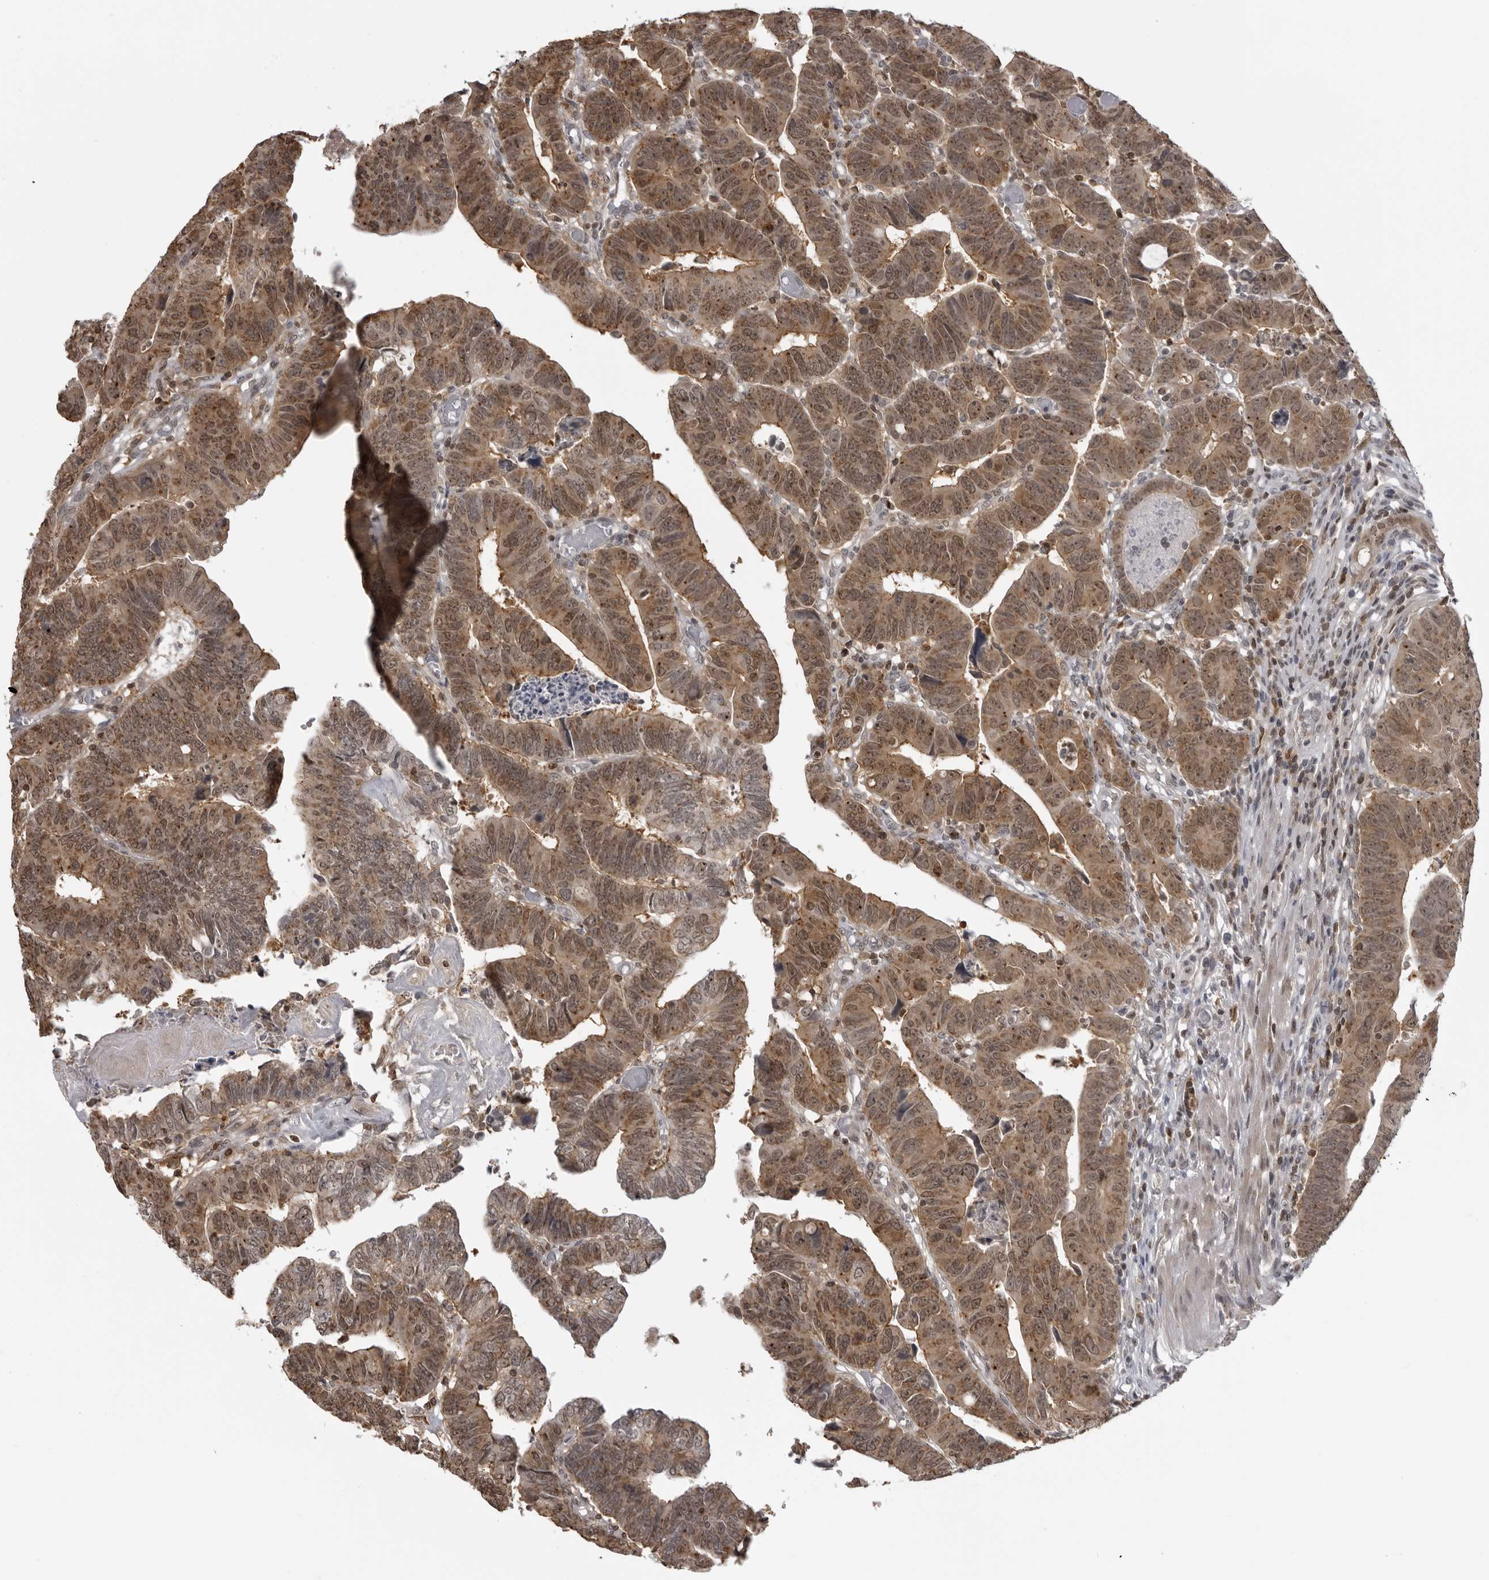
{"staining": {"intensity": "moderate", "quantity": ">75%", "location": "cytoplasmic/membranous,nuclear"}, "tissue": "colorectal cancer", "cell_type": "Tumor cells", "image_type": "cancer", "snomed": [{"axis": "morphology", "description": "Adenocarcinoma, NOS"}, {"axis": "topography", "description": "Rectum"}], "caption": "Protein staining of adenocarcinoma (colorectal) tissue displays moderate cytoplasmic/membranous and nuclear expression in about >75% of tumor cells.", "gene": "PDCL3", "patient": {"sex": "female", "age": 65}}